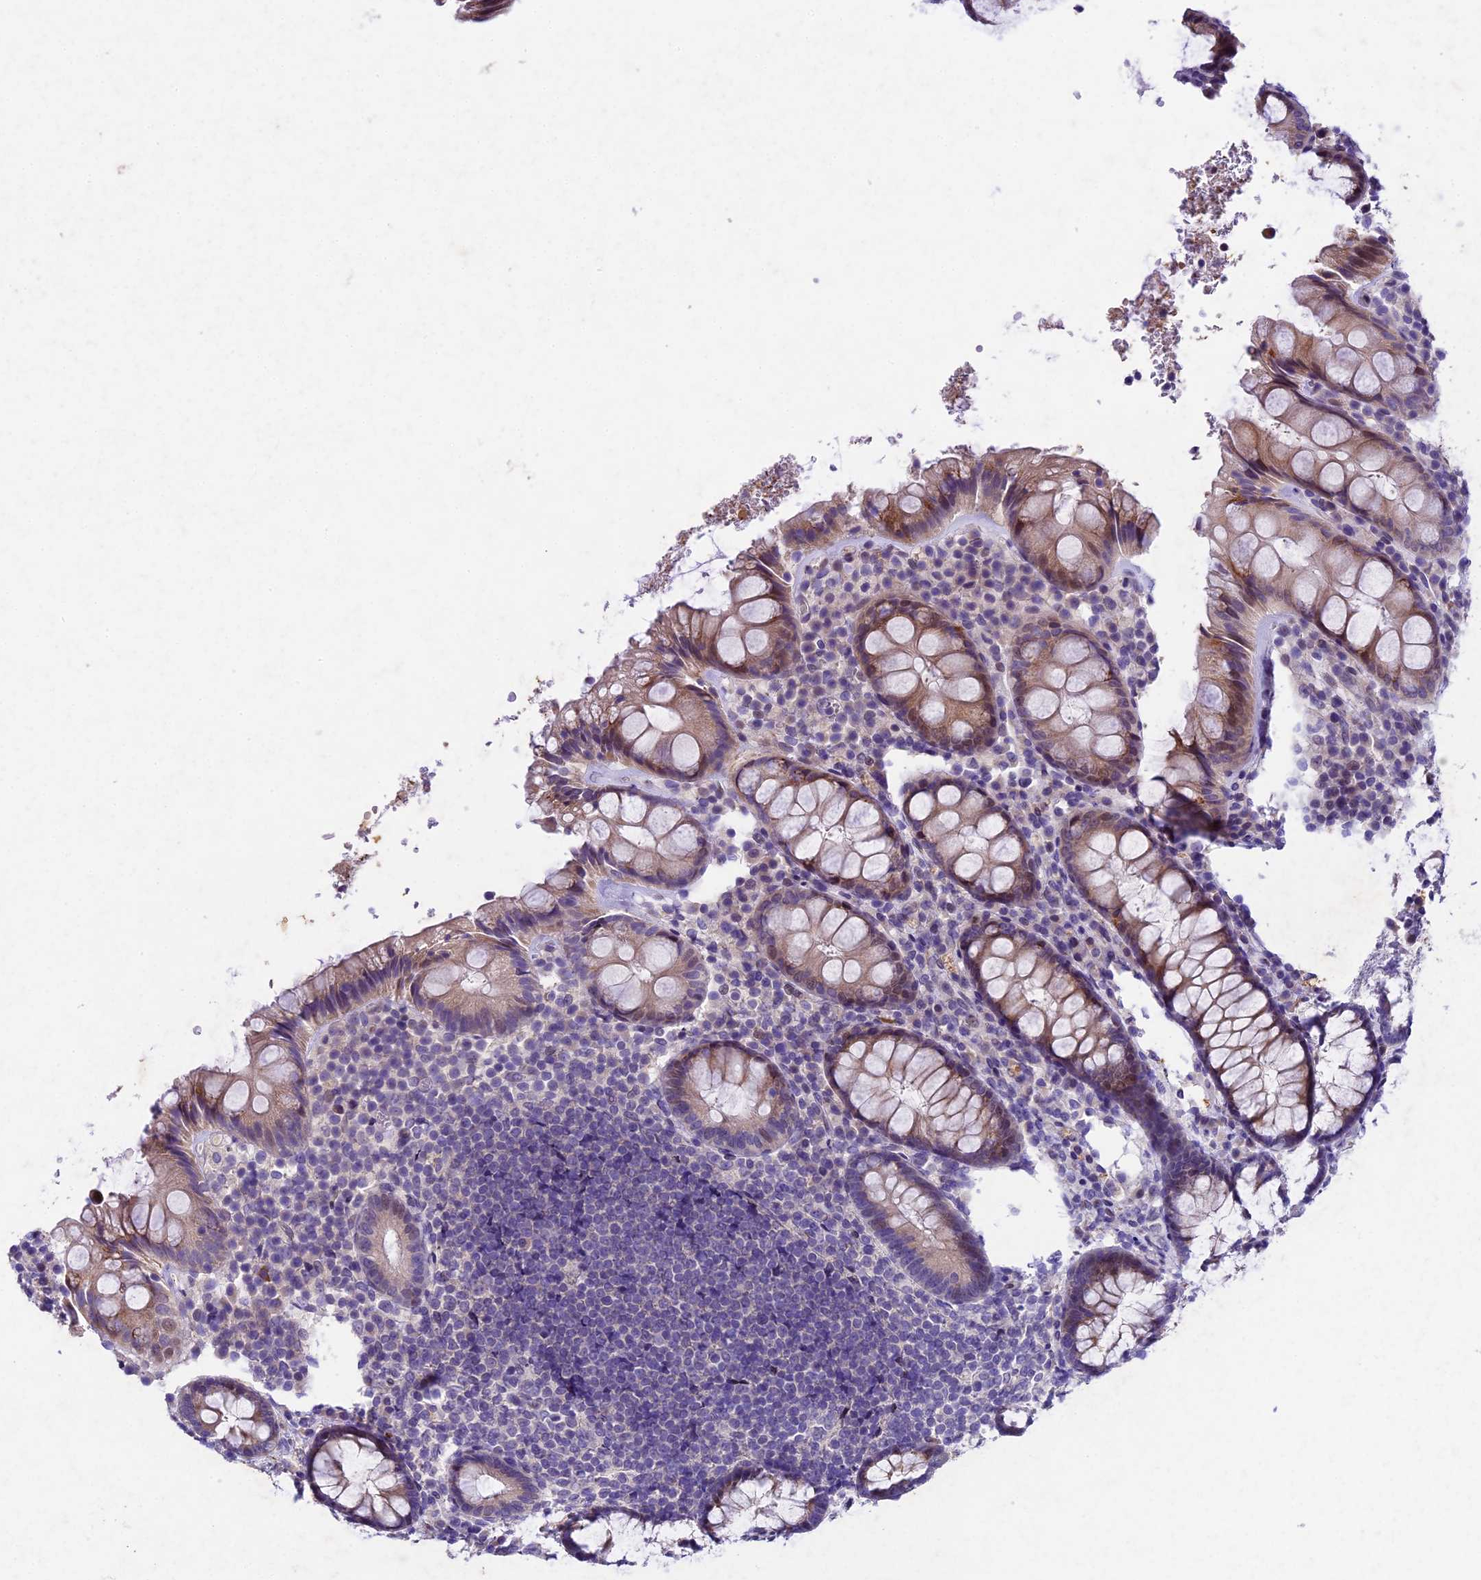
{"staining": {"intensity": "moderate", "quantity": "25%-75%", "location": "cytoplasmic/membranous"}, "tissue": "rectum", "cell_type": "Glandular cells", "image_type": "normal", "snomed": [{"axis": "morphology", "description": "Normal tissue, NOS"}, {"axis": "topography", "description": "Rectum"}], "caption": "An IHC micrograph of unremarkable tissue is shown. Protein staining in brown labels moderate cytoplasmic/membranous positivity in rectum within glandular cells.", "gene": "IFT140", "patient": {"sex": "male", "age": 83}}